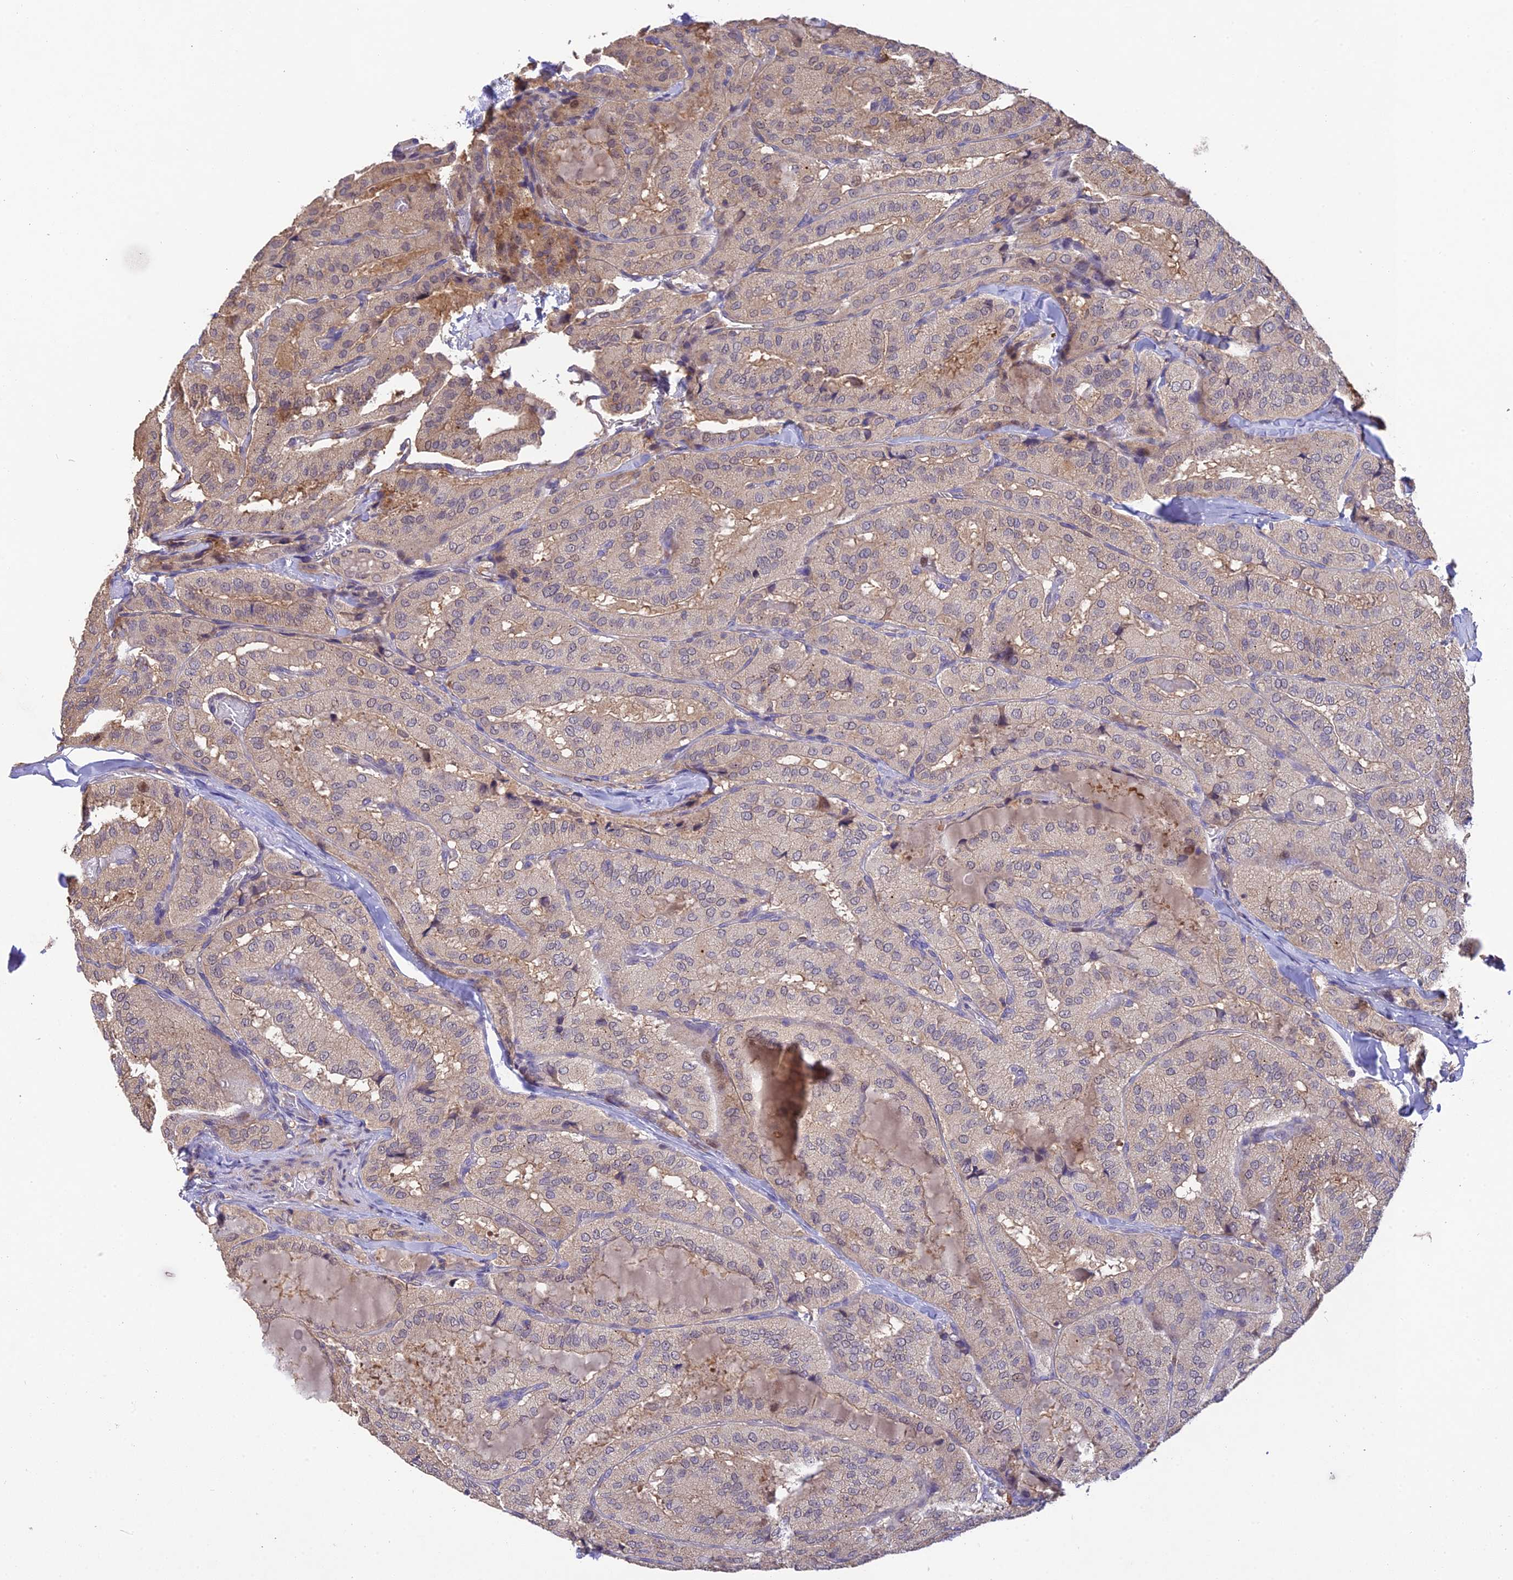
{"staining": {"intensity": "negative", "quantity": "none", "location": "none"}, "tissue": "thyroid cancer", "cell_type": "Tumor cells", "image_type": "cancer", "snomed": [{"axis": "morphology", "description": "Normal tissue, NOS"}, {"axis": "morphology", "description": "Papillary adenocarcinoma, NOS"}, {"axis": "topography", "description": "Thyroid gland"}], "caption": "Human thyroid papillary adenocarcinoma stained for a protein using IHC displays no positivity in tumor cells.", "gene": "DENND5B", "patient": {"sex": "female", "age": 59}}